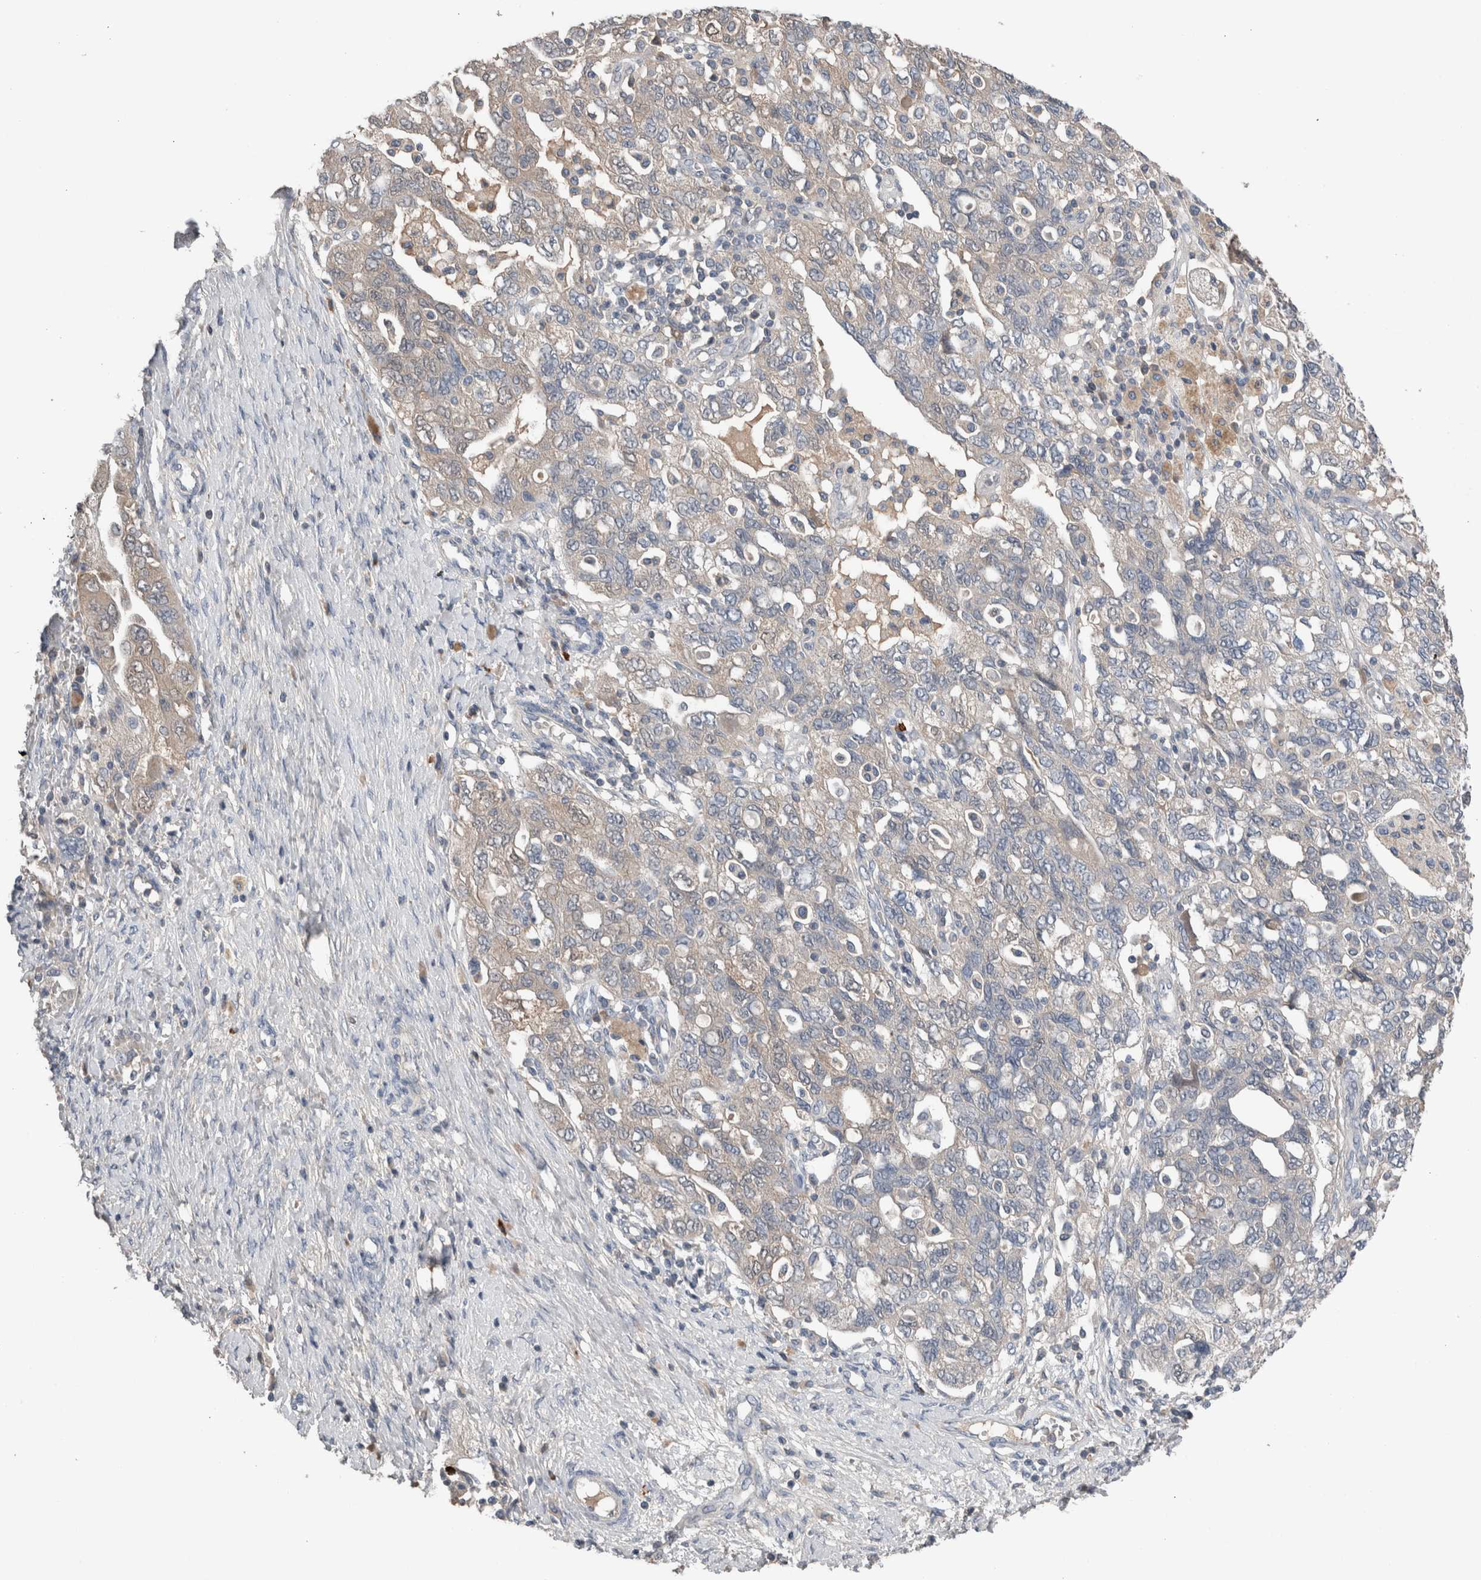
{"staining": {"intensity": "weak", "quantity": "25%-75%", "location": "cytoplasmic/membranous"}, "tissue": "ovarian cancer", "cell_type": "Tumor cells", "image_type": "cancer", "snomed": [{"axis": "morphology", "description": "Carcinoma, NOS"}, {"axis": "morphology", "description": "Cystadenocarcinoma, serous, NOS"}, {"axis": "topography", "description": "Ovary"}], "caption": "Weak cytoplasmic/membranous protein positivity is seen in approximately 25%-75% of tumor cells in ovarian cancer (serous cystadenocarcinoma). (brown staining indicates protein expression, while blue staining denotes nuclei).", "gene": "CRNN", "patient": {"sex": "female", "age": 69}}